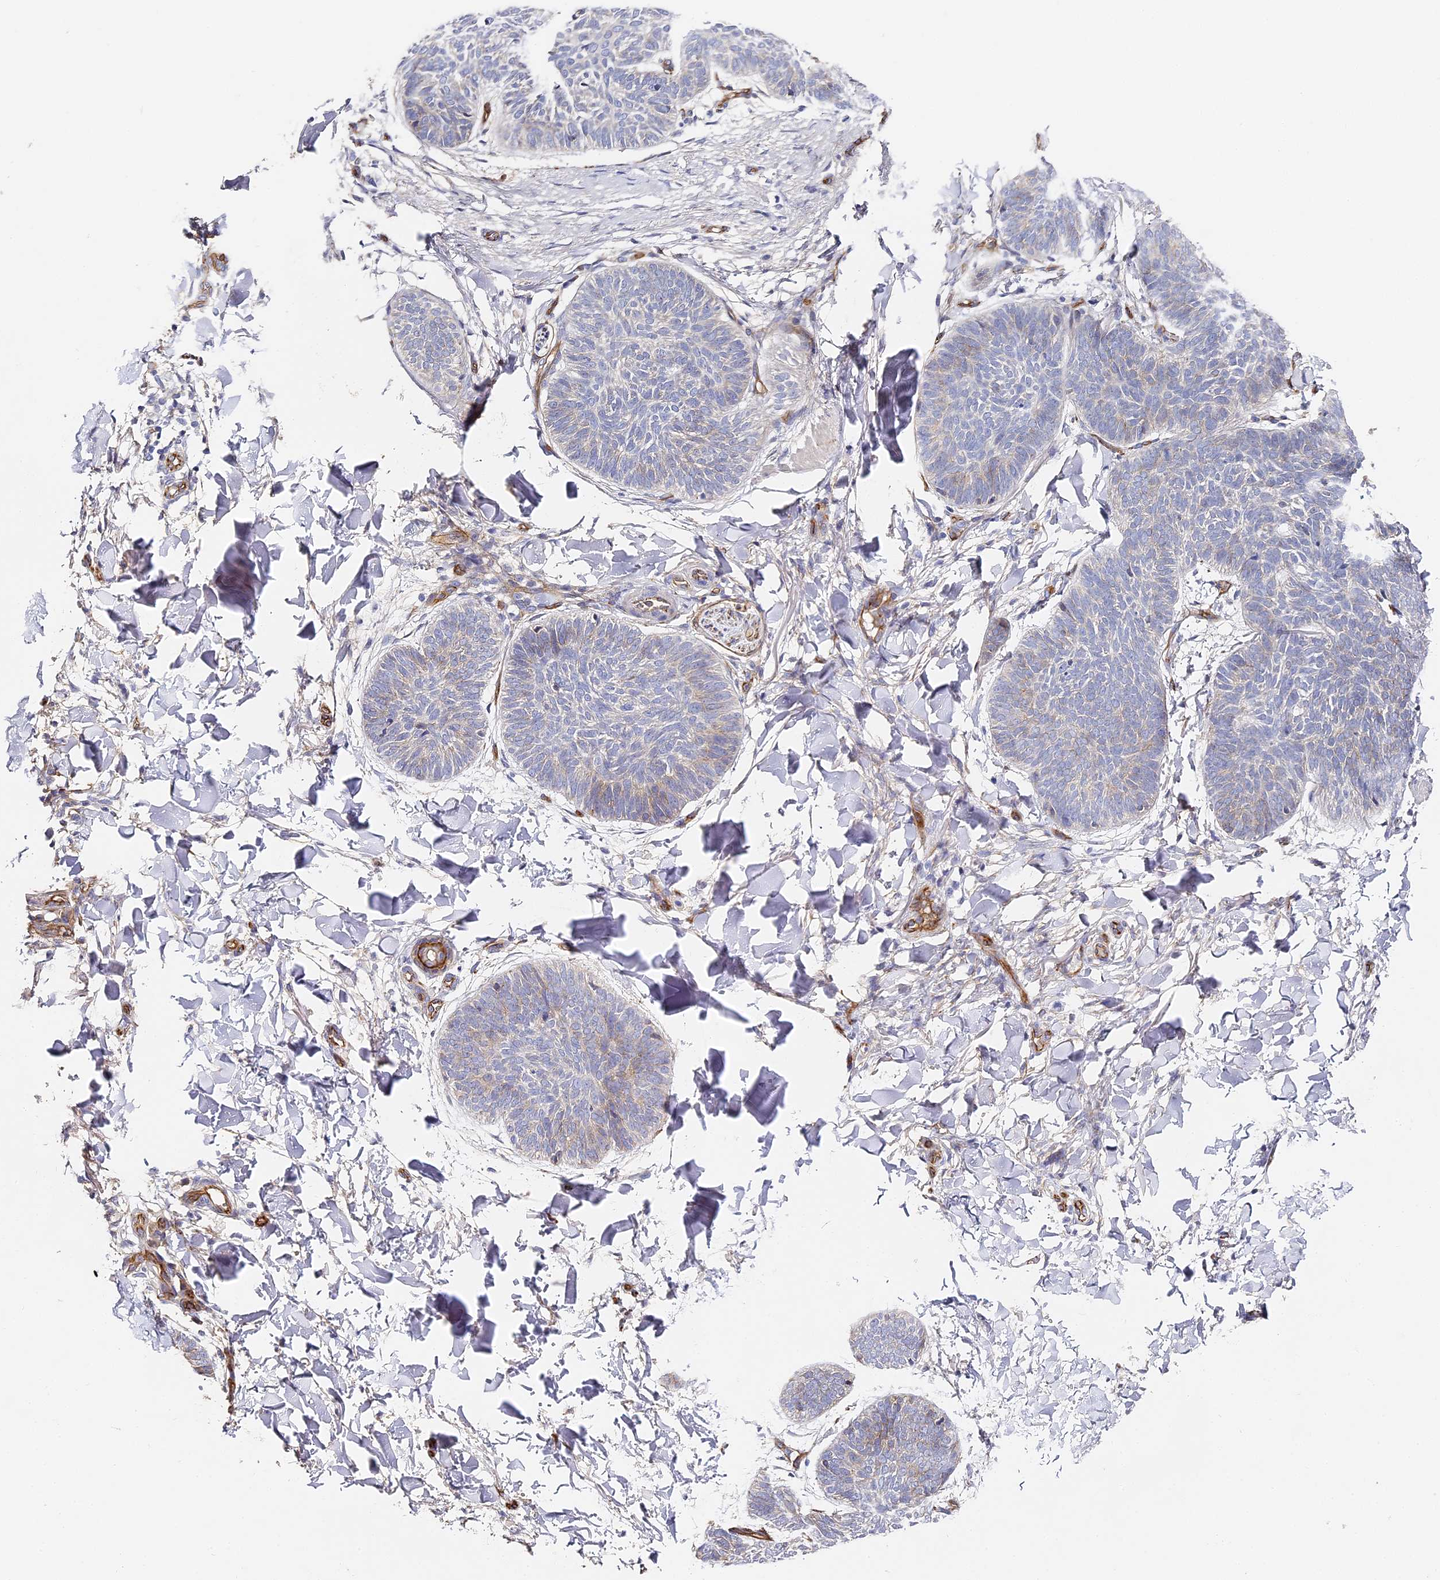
{"staining": {"intensity": "negative", "quantity": "none", "location": "none"}, "tissue": "skin cancer", "cell_type": "Tumor cells", "image_type": "cancer", "snomed": [{"axis": "morphology", "description": "Normal tissue, NOS"}, {"axis": "morphology", "description": "Basal cell carcinoma"}, {"axis": "topography", "description": "Skin"}], "caption": "Tumor cells are negative for brown protein staining in basal cell carcinoma (skin).", "gene": "CCDC30", "patient": {"sex": "male", "age": 50}}